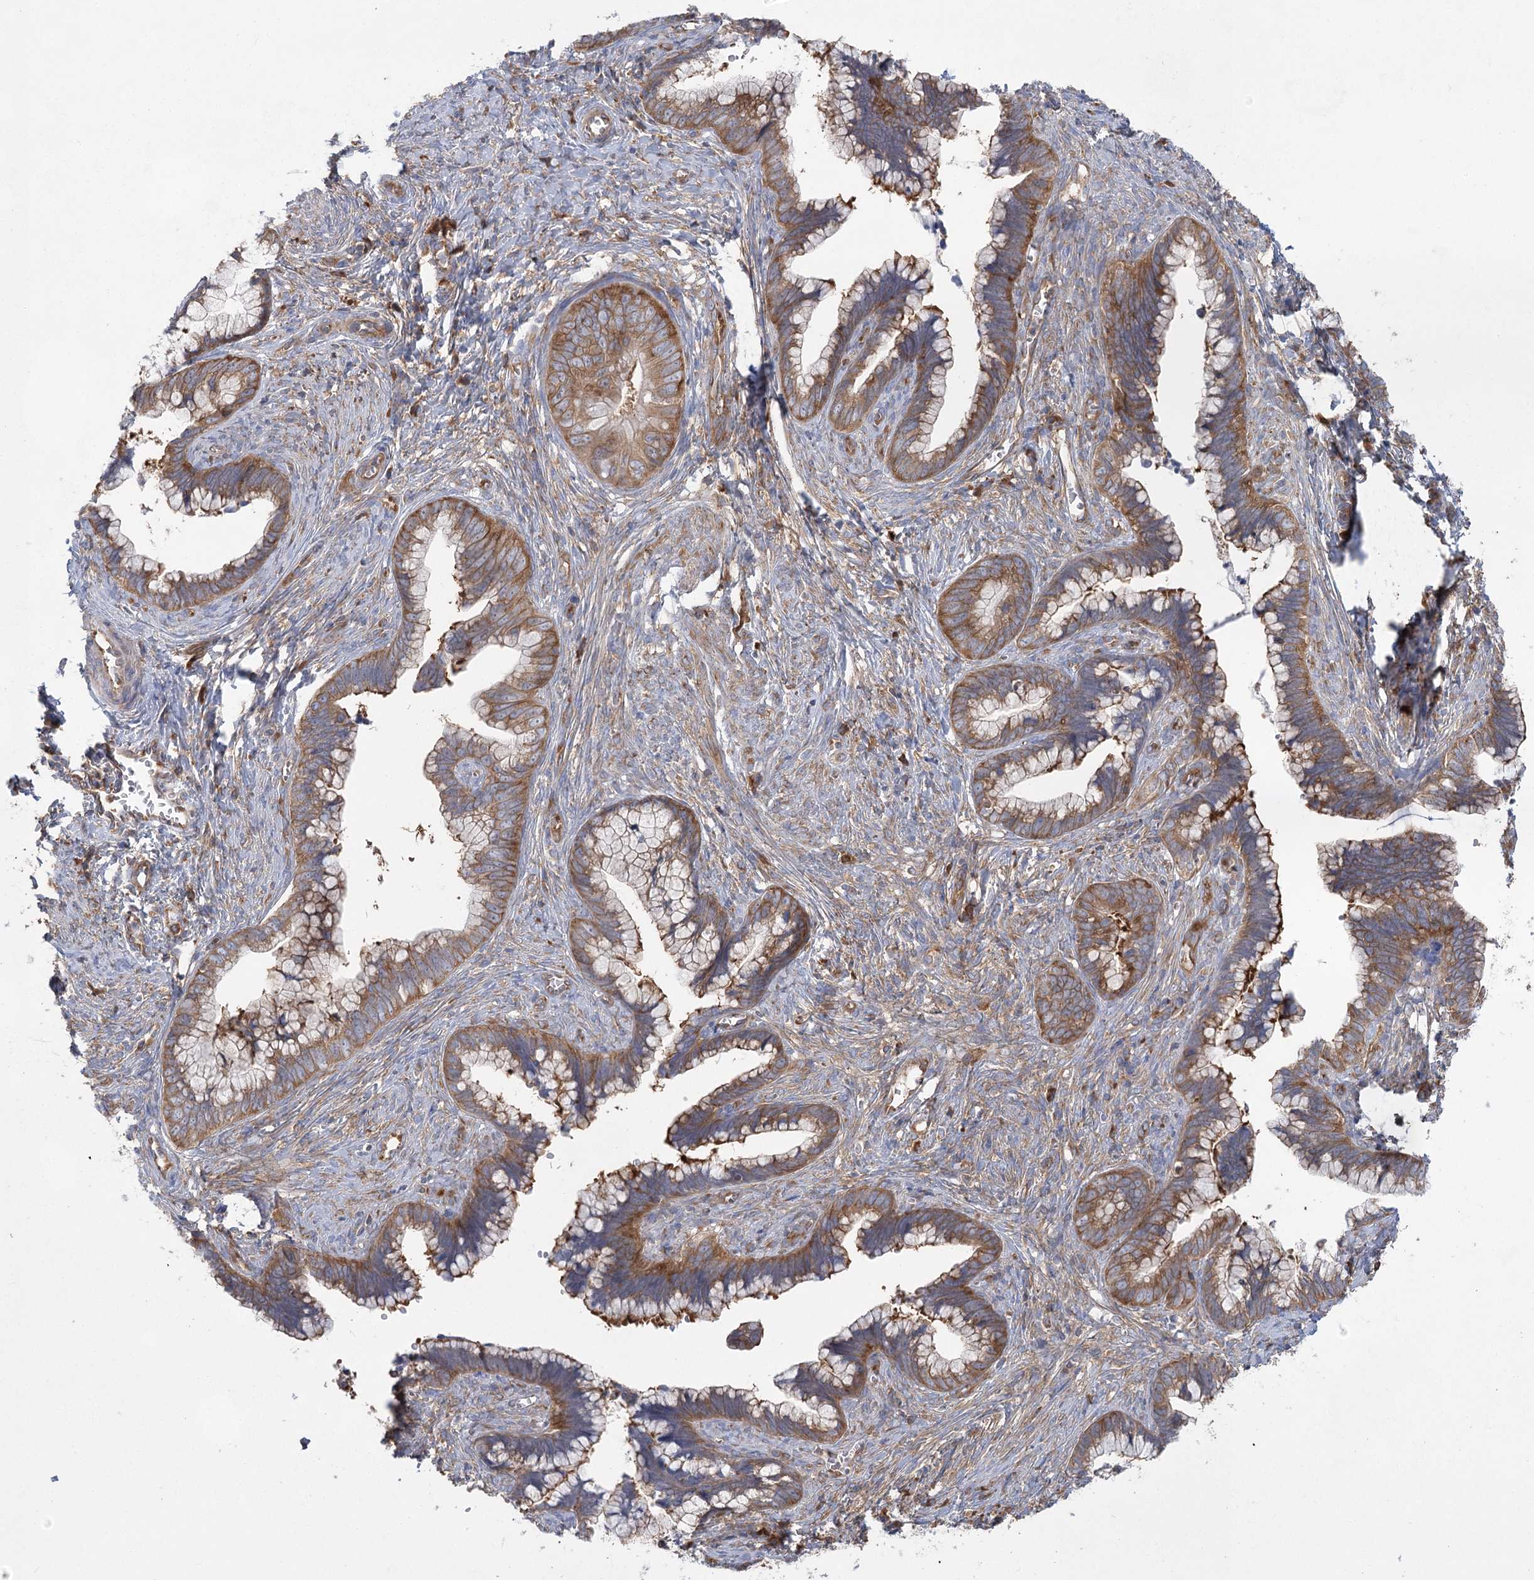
{"staining": {"intensity": "moderate", "quantity": ">75%", "location": "cytoplasmic/membranous"}, "tissue": "cervical cancer", "cell_type": "Tumor cells", "image_type": "cancer", "snomed": [{"axis": "morphology", "description": "Adenocarcinoma, NOS"}, {"axis": "topography", "description": "Cervix"}], "caption": "The micrograph exhibits staining of cervical cancer, revealing moderate cytoplasmic/membranous protein staining (brown color) within tumor cells.", "gene": "EIF3A", "patient": {"sex": "female", "age": 44}}